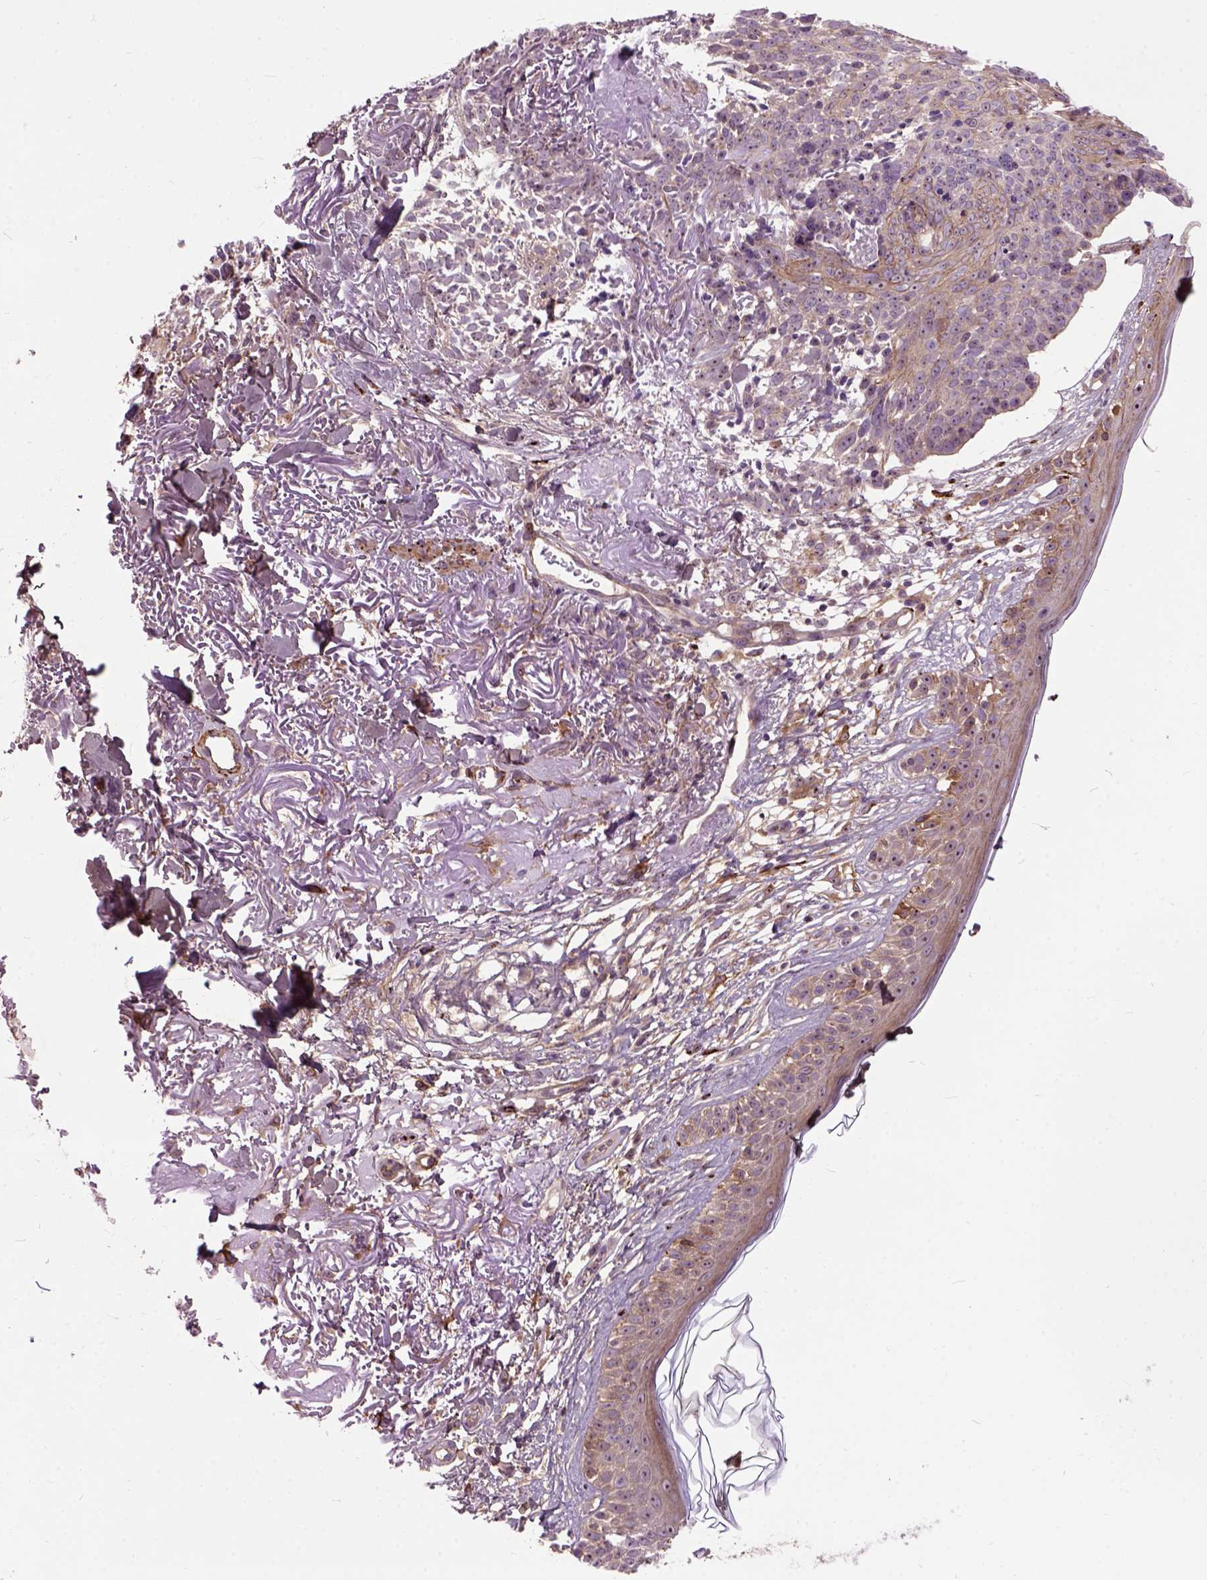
{"staining": {"intensity": "moderate", "quantity": "25%-75%", "location": "cytoplasmic/membranous"}, "tissue": "skin cancer", "cell_type": "Tumor cells", "image_type": "cancer", "snomed": [{"axis": "morphology", "description": "Basal cell carcinoma"}, {"axis": "morphology", "description": "BCC, high aggressive"}, {"axis": "topography", "description": "Skin"}], "caption": "Tumor cells reveal medium levels of moderate cytoplasmic/membranous positivity in approximately 25%-75% of cells in human skin cancer (bcc,  high aggressive).", "gene": "MAPT", "patient": {"sex": "female", "age": 86}}